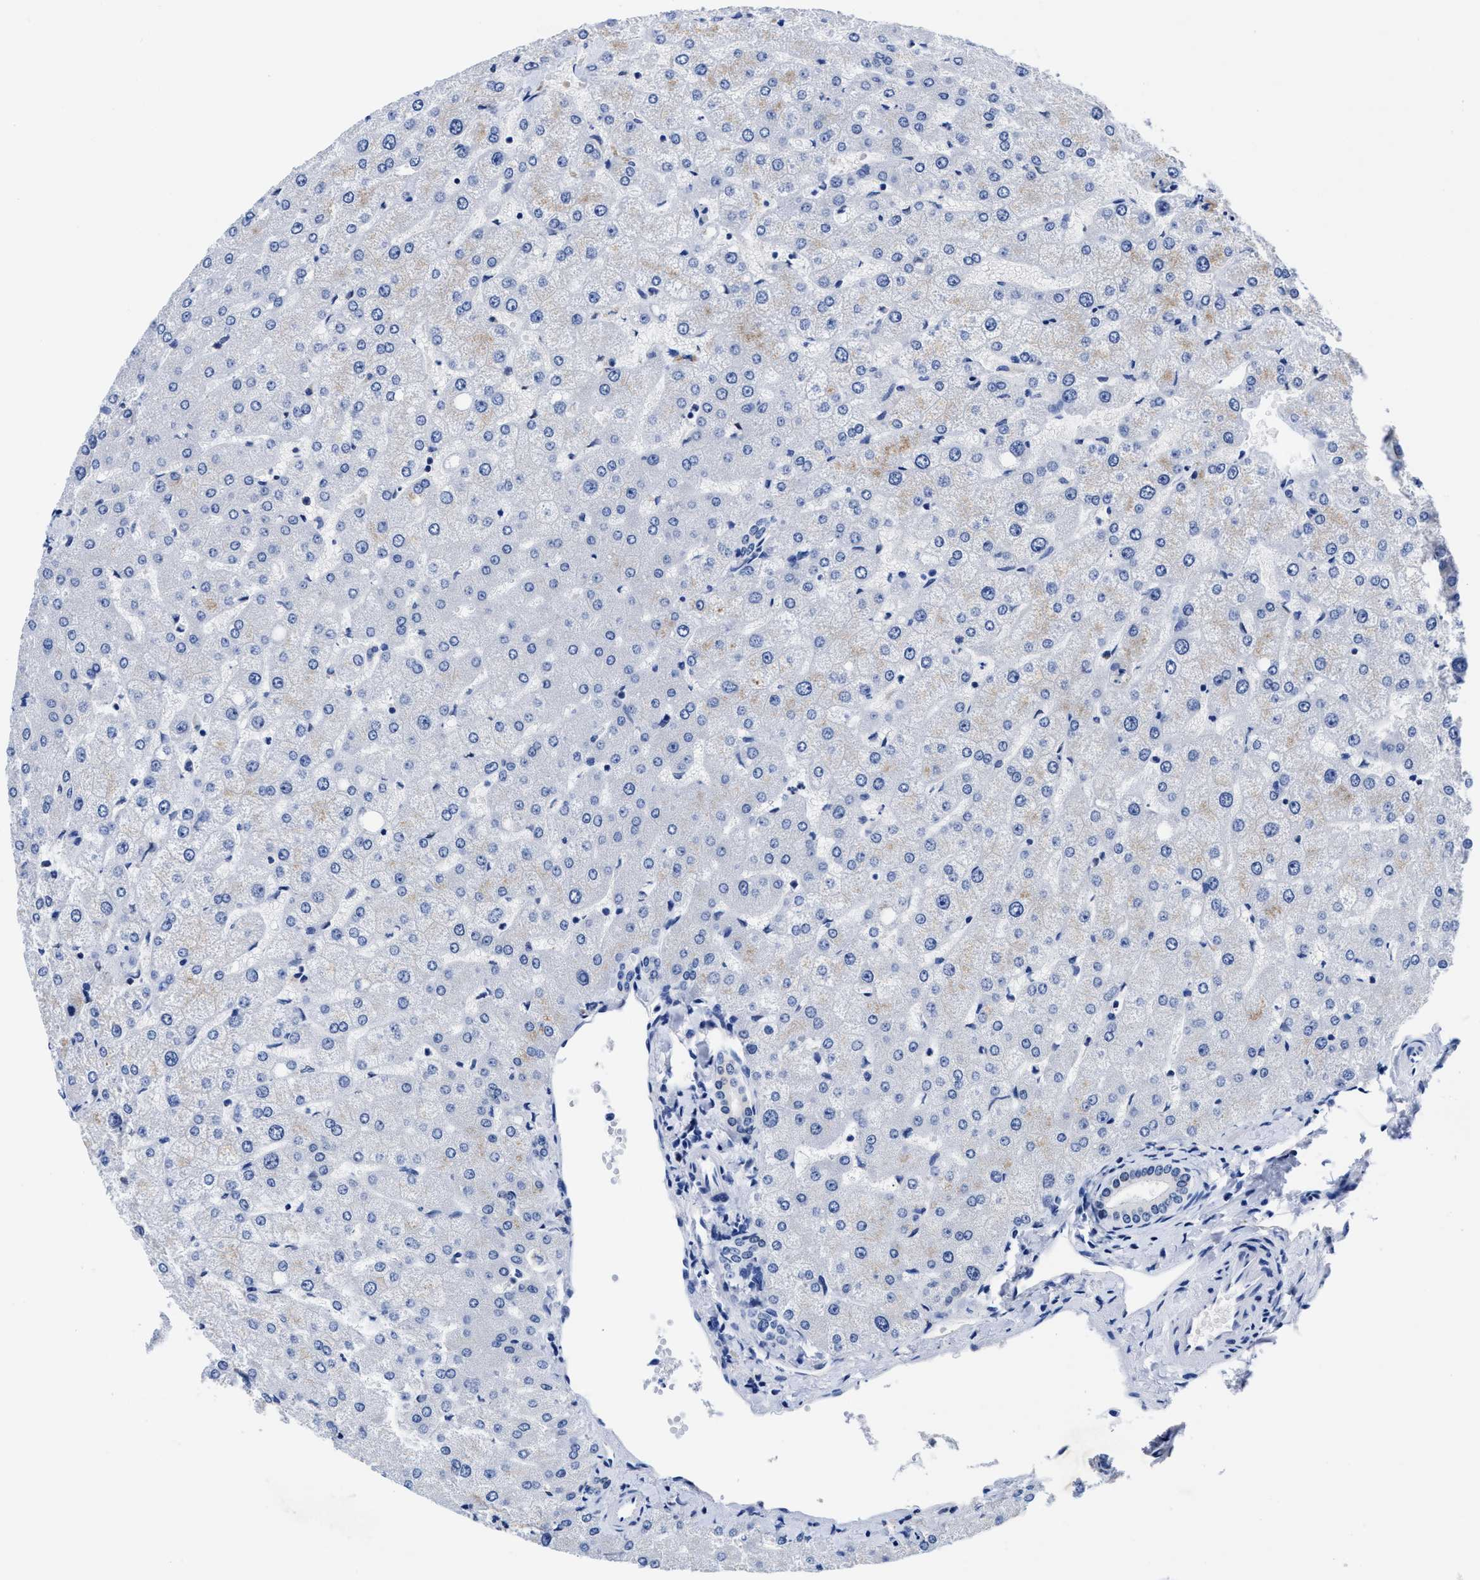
{"staining": {"intensity": "negative", "quantity": "none", "location": "none"}, "tissue": "liver", "cell_type": "Cholangiocytes", "image_type": "normal", "snomed": [{"axis": "morphology", "description": "Normal tissue, NOS"}, {"axis": "topography", "description": "Liver"}], "caption": "IHC of benign human liver demonstrates no expression in cholangiocytes. Brightfield microscopy of immunohistochemistry stained with DAB (3,3'-diaminobenzidine) (brown) and hematoxylin (blue), captured at high magnification.", "gene": "ACLY", "patient": {"sex": "female", "age": 54}}